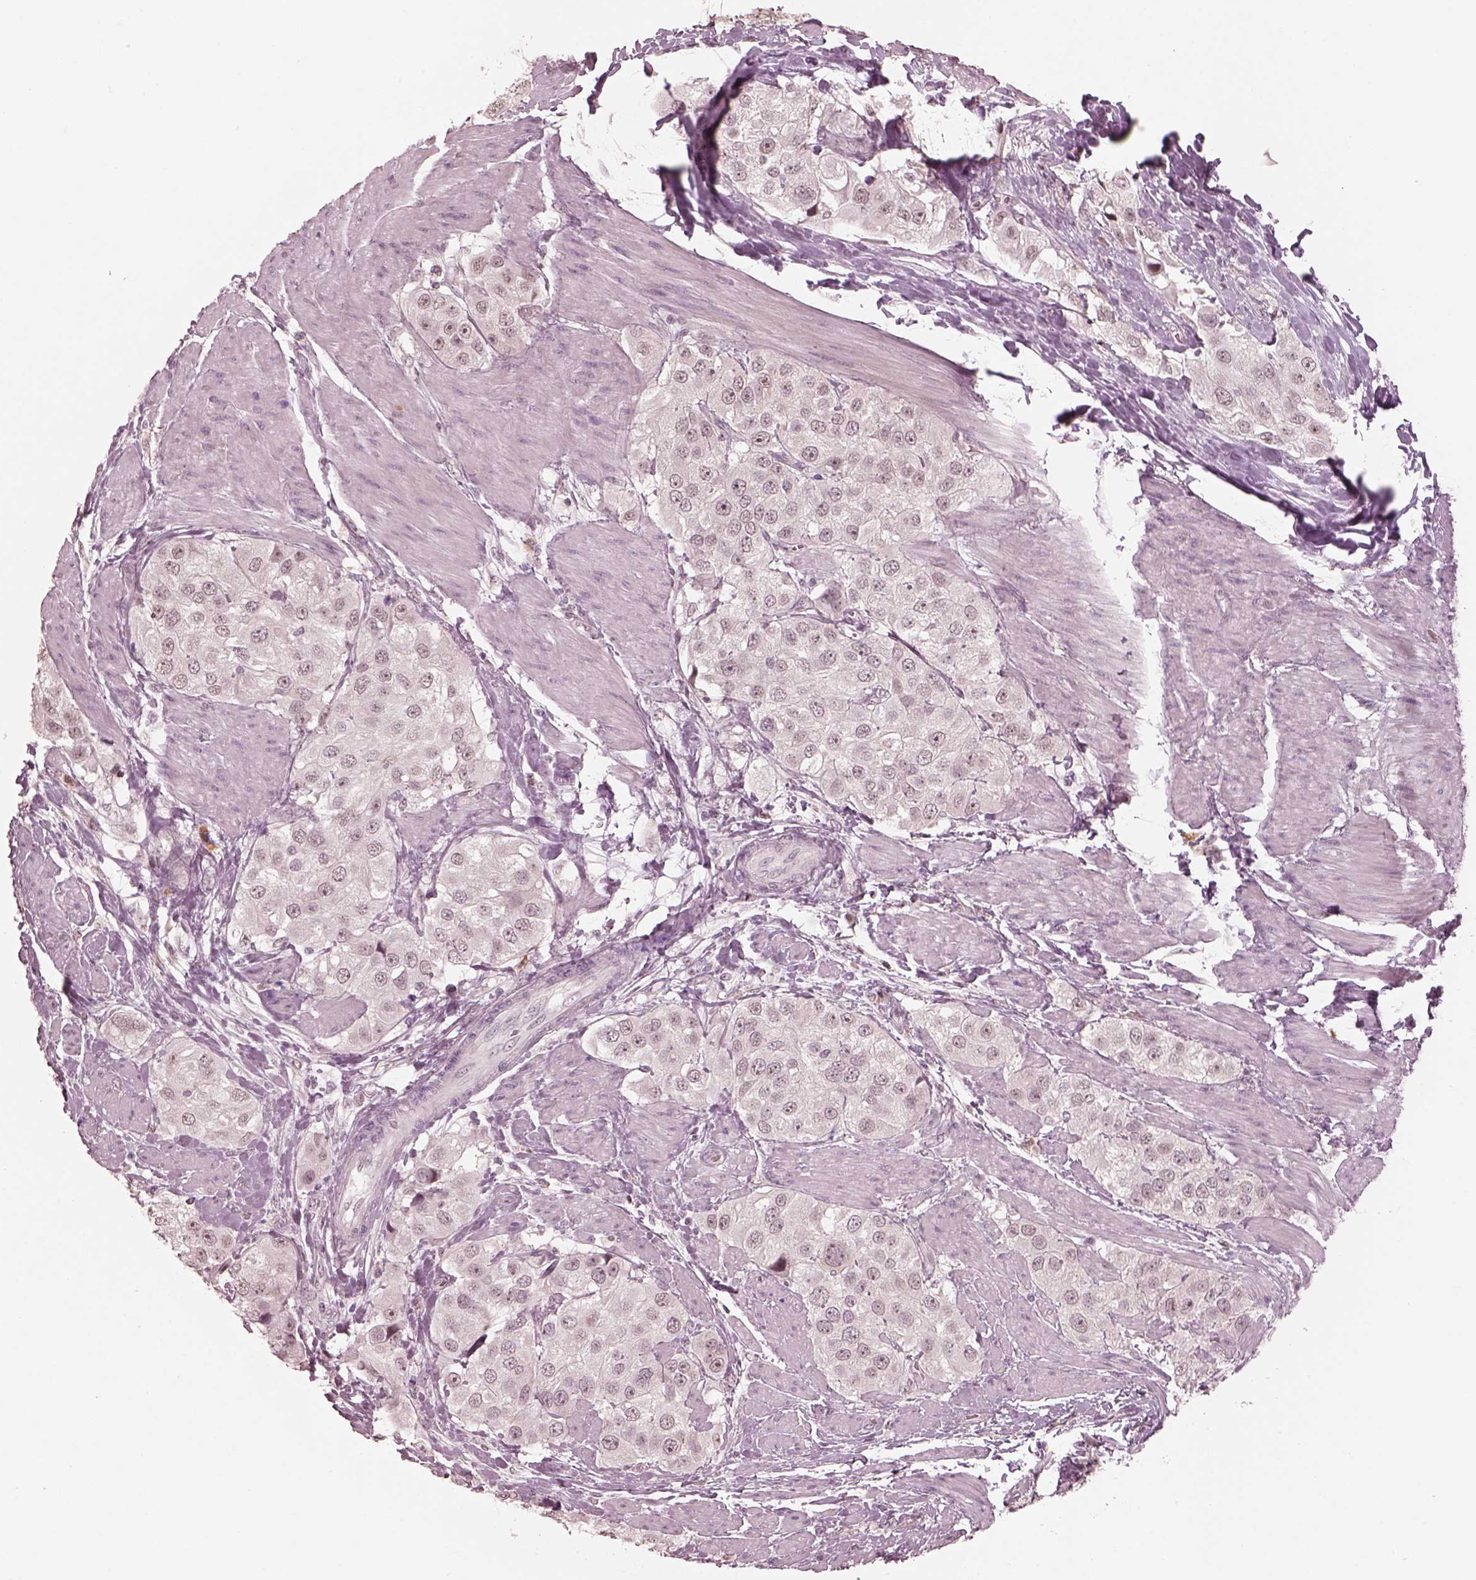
{"staining": {"intensity": "negative", "quantity": "none", "location": "none"}, "tissue": "urothelial cancer", "cell_type": "Tumor cells", "image_type": "cancer", "snomed": [{"axis": "morphology", "description": "Urothelial carcinoma, High grade"}, {"axis": "topography", "description": "Urinary bladder"}], "caption": "Tumor cells show no significant protein expression in urothelial cancer.", "gene": "RPGRIP1", "patient": {"sex": "female", "age": 64}}